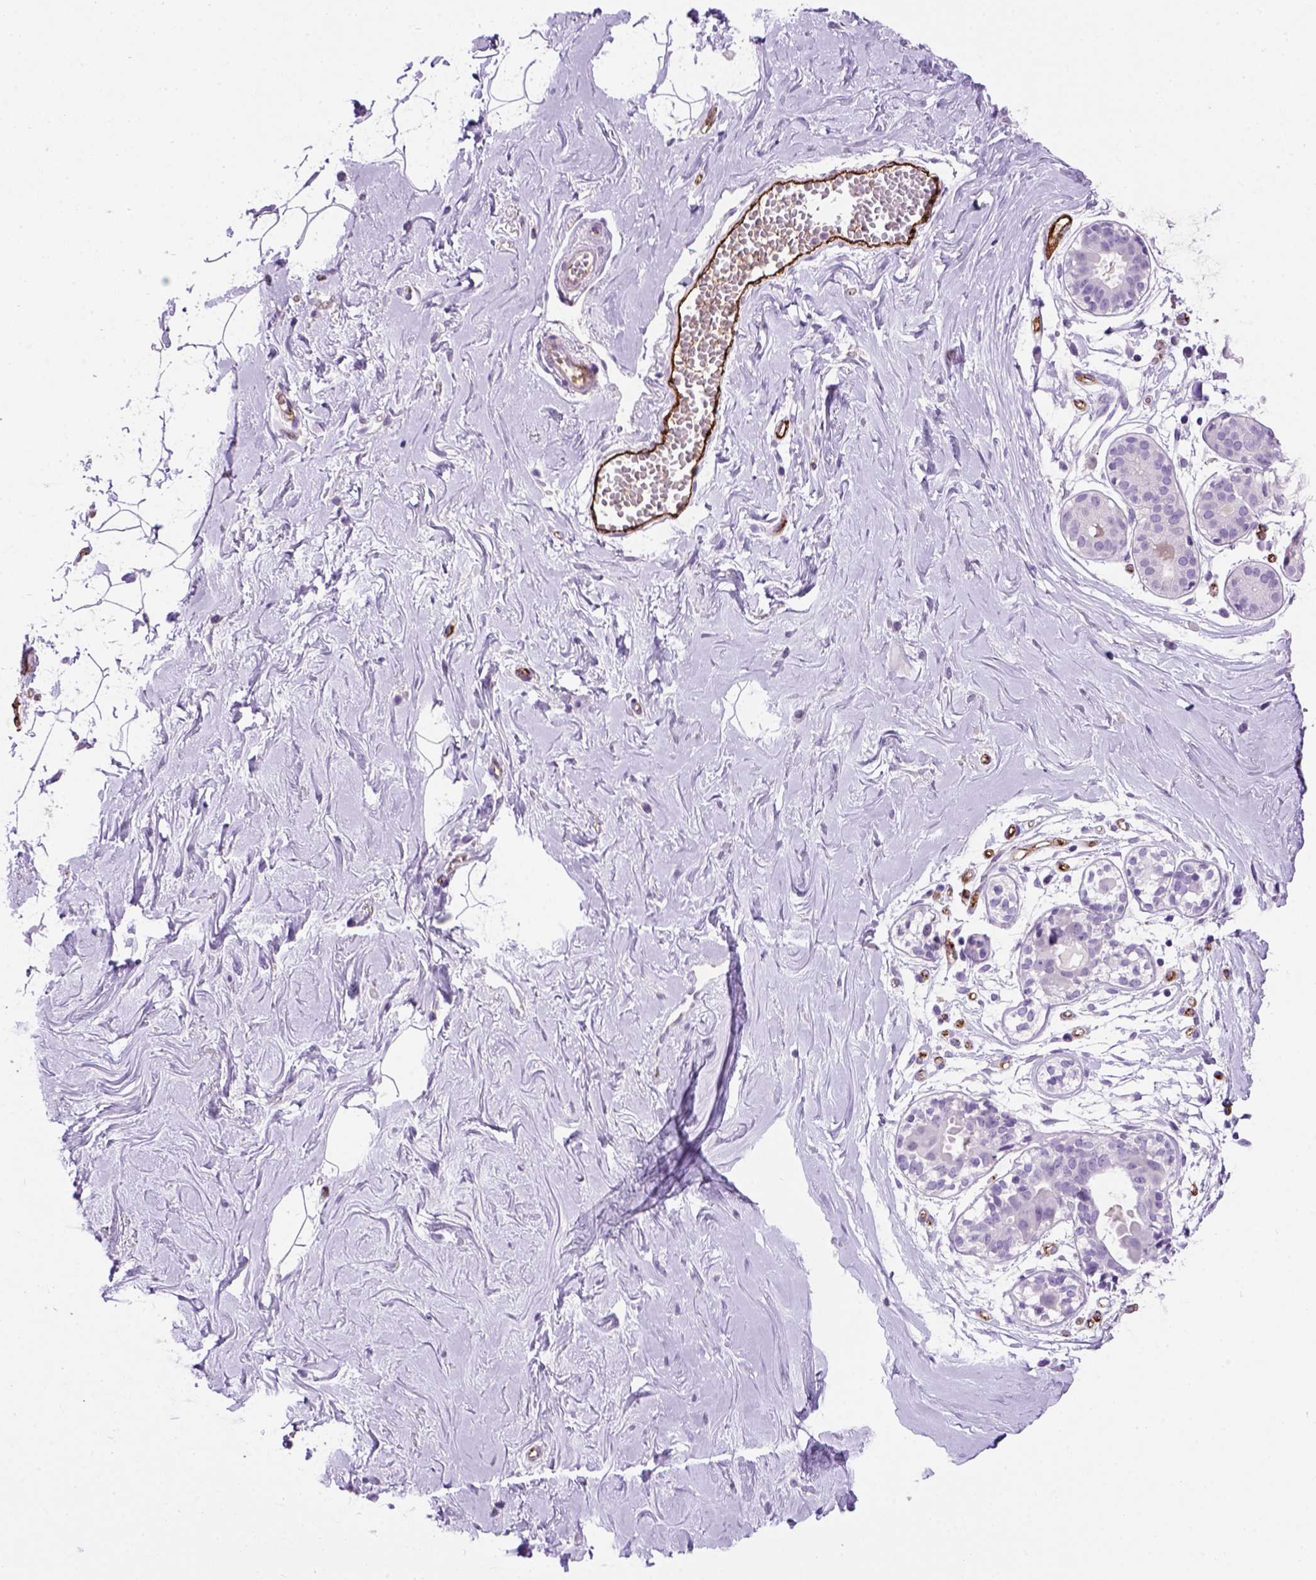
{"staining": {"intensity": "negative", "quantity": "none", "location": "none"}, "tissue": "breast", "cell_type": "Adipocytes", "image_type": "normal", "snomed": [{"axis": "morphology", "description": "Normal tissue, NOS"}, {"axis": "topography", "description": "Breast"}], "caption": "Unremarkable breast was stained to show a protein in brown. There is no significant staining in adipocytes. (DAB immunohistochemistry with hematoxylin counter stain).", "gene": "VWF", "patient": {"sex": "female", "age": 49}}